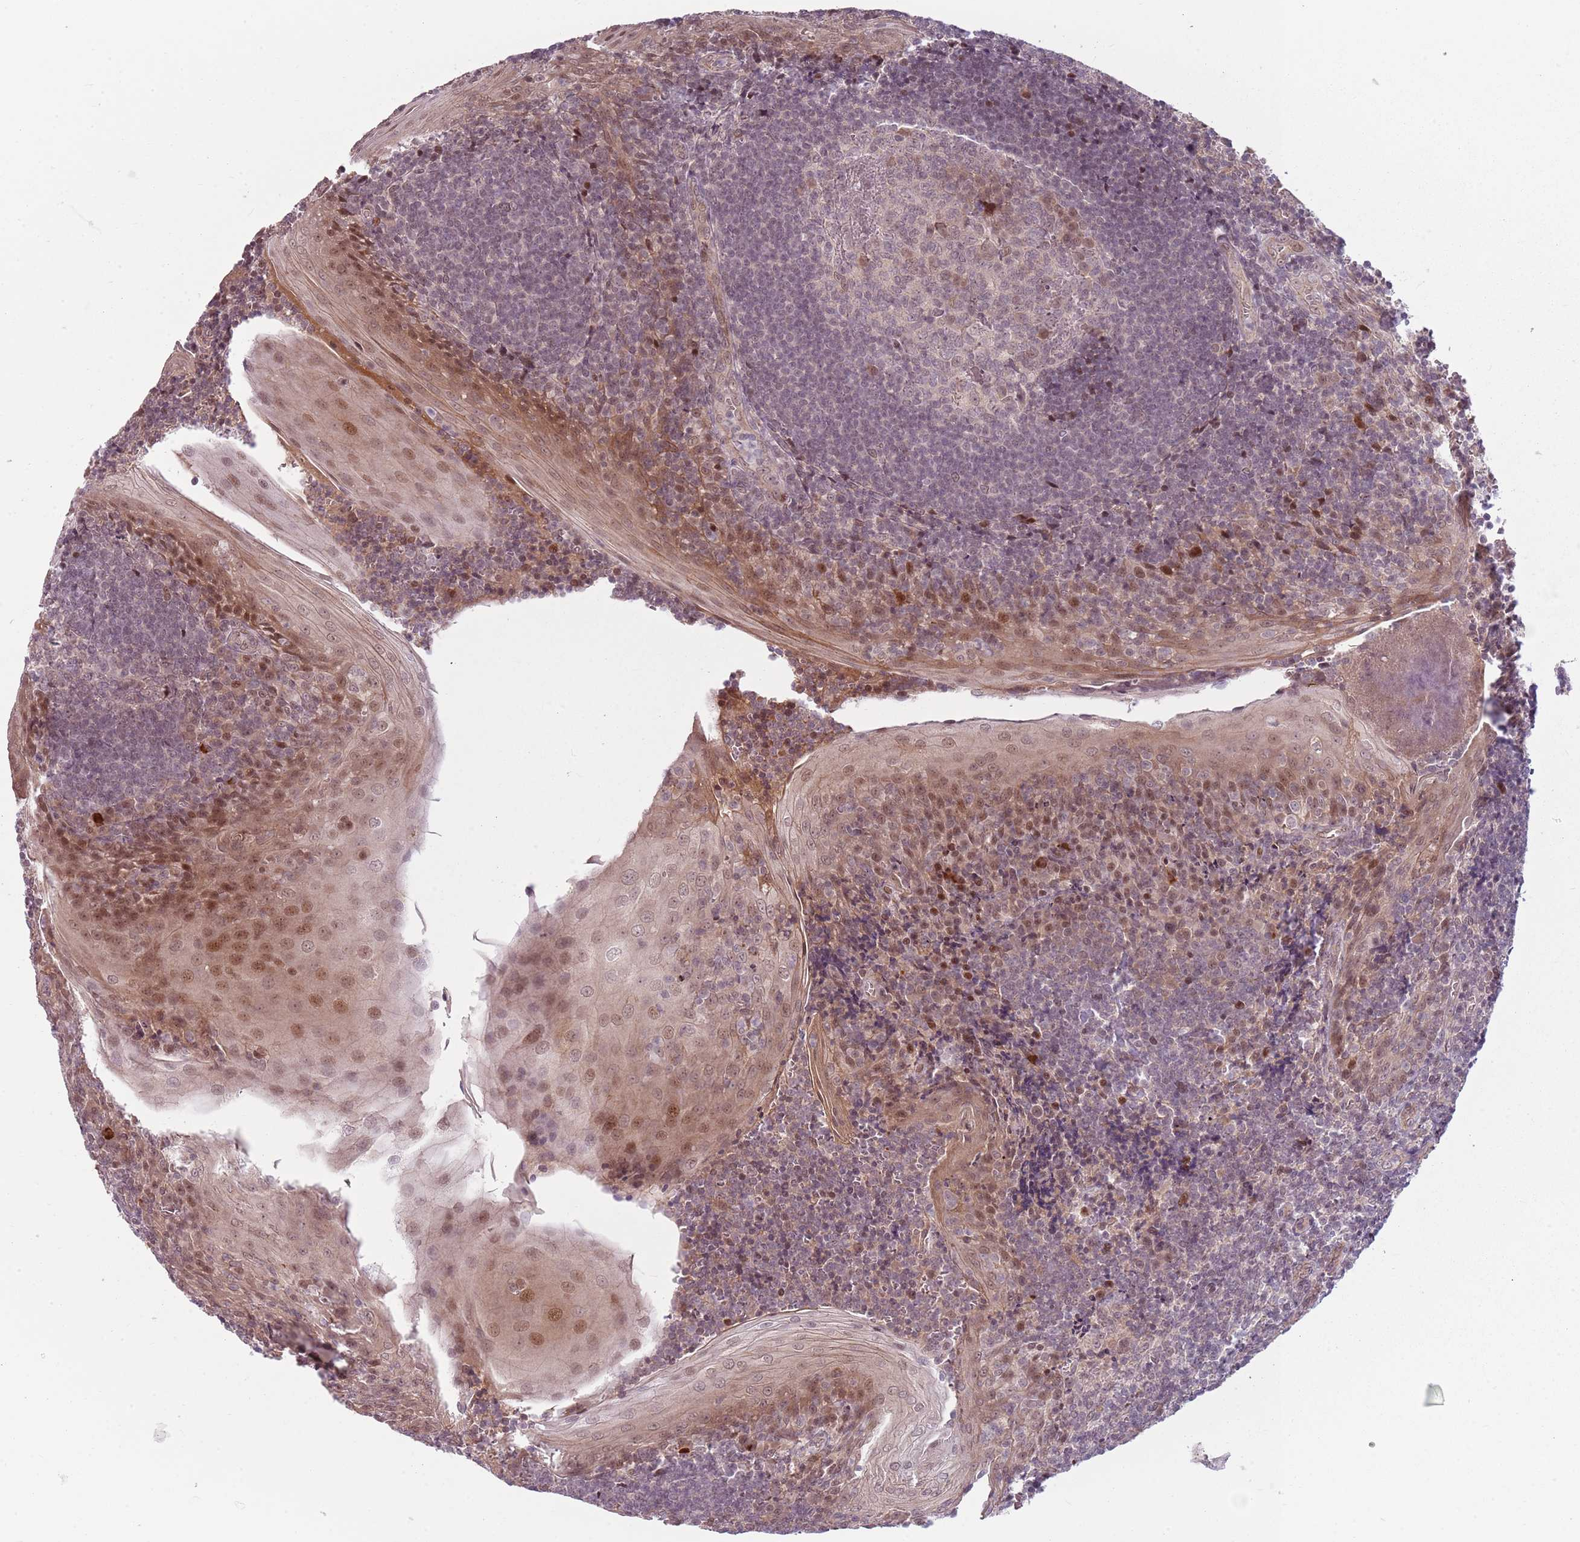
{"staining": {"intensity": "weak", "quantity": "<25%", "location": "cytoplasmic/membranous,nuclear"}, "tissue": "tonsil", "cell_type": "Germinal center cells", "image_type": "normal", "snomed": [{"axis": "morphology", "description": "Normal tissue, NOS"}, {"axis": "topography", "description": "Tonsil"}], "caption": "This is a photomicrograph of immunohistochemistry staining of benign tonsil, which shows no expression in germinal center cells.", "gene": "ADGRG1", "patient": {"sex": "male", "age": 27}}